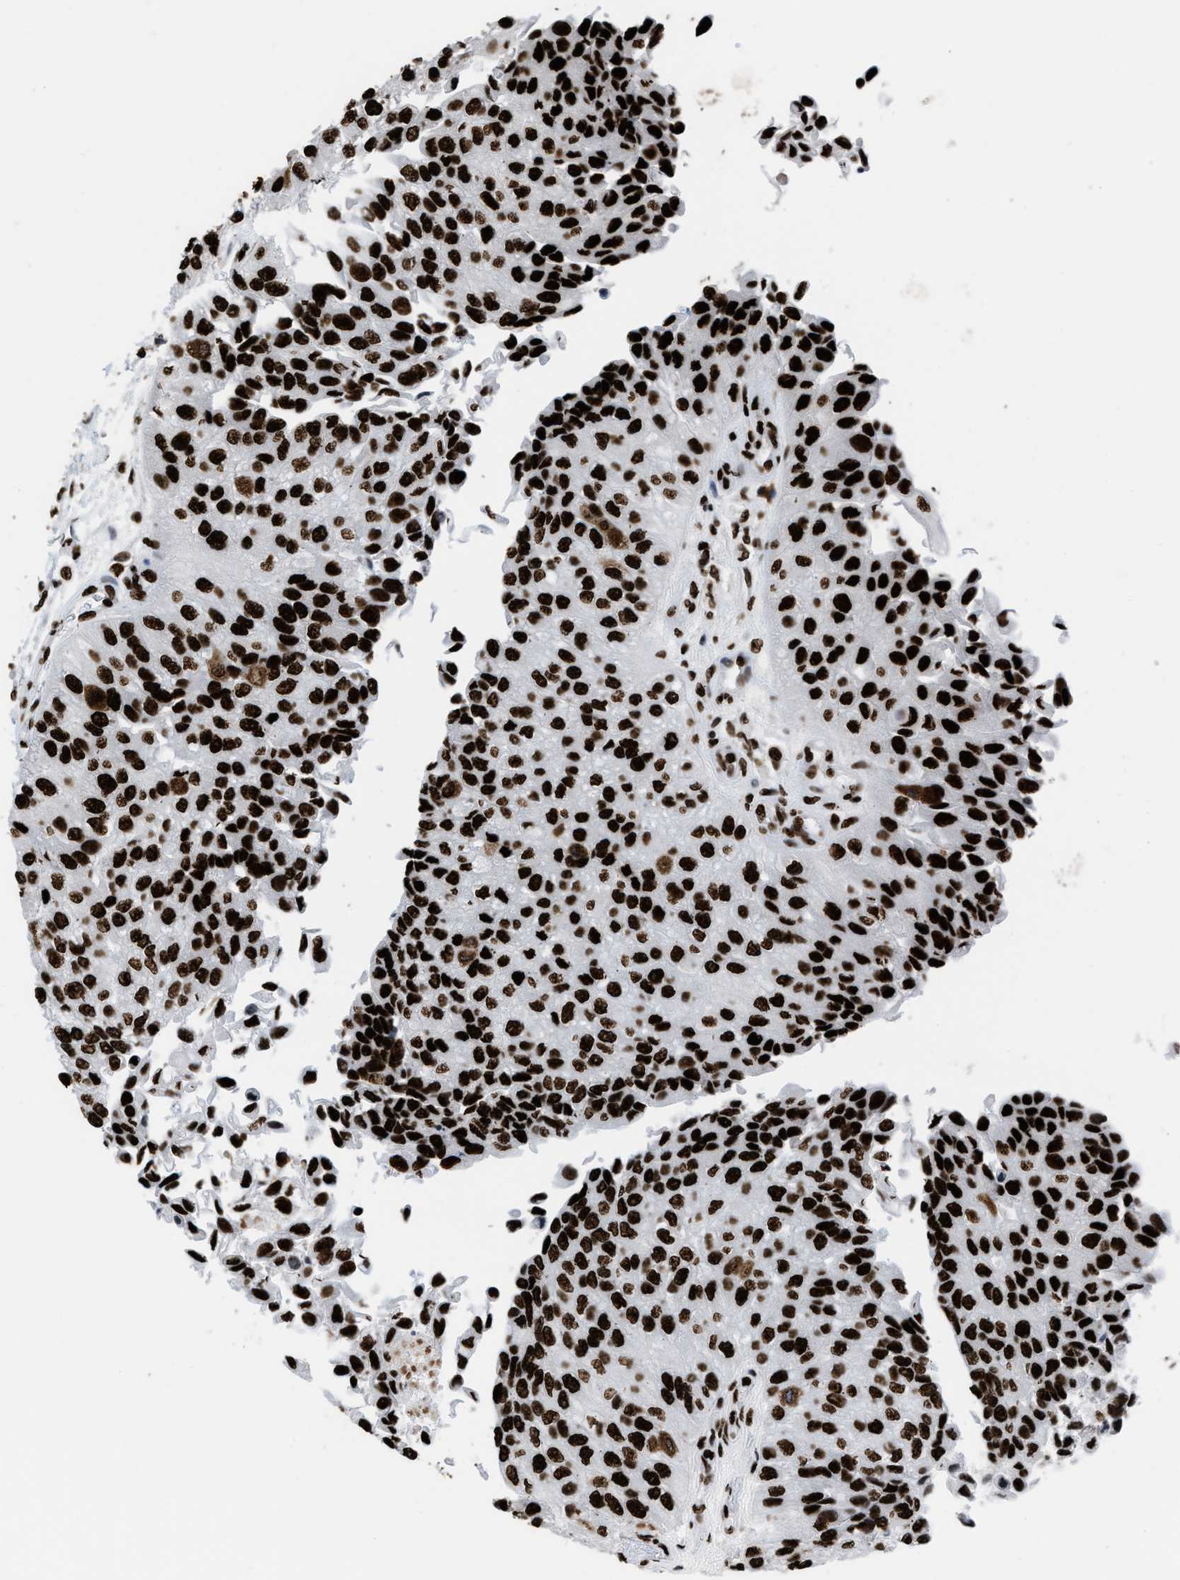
{"staining": {"intensity": "strong", "quantity": ">75%", "location": "nuclear"}, "tissue": "urothelial cancer", "cell_type": "Tumor cells", "image_type": "cancer", "snomed": [{"axis": "morphology", "description": "Urothelial carcinoma, High grade"}, {"axis": "topography", "description": "Kidney"}, {"axis": "topography", "description": "Urinary bladder"}], "caption": "DAB immunohistochemical staining of high-grade urothelial carcinoma demonstrates strong nuclear protein positivity in approximately >75% of tumor cells.", "gene": "HNRNPM", "patient": {"sex": "male", "age": 77}}